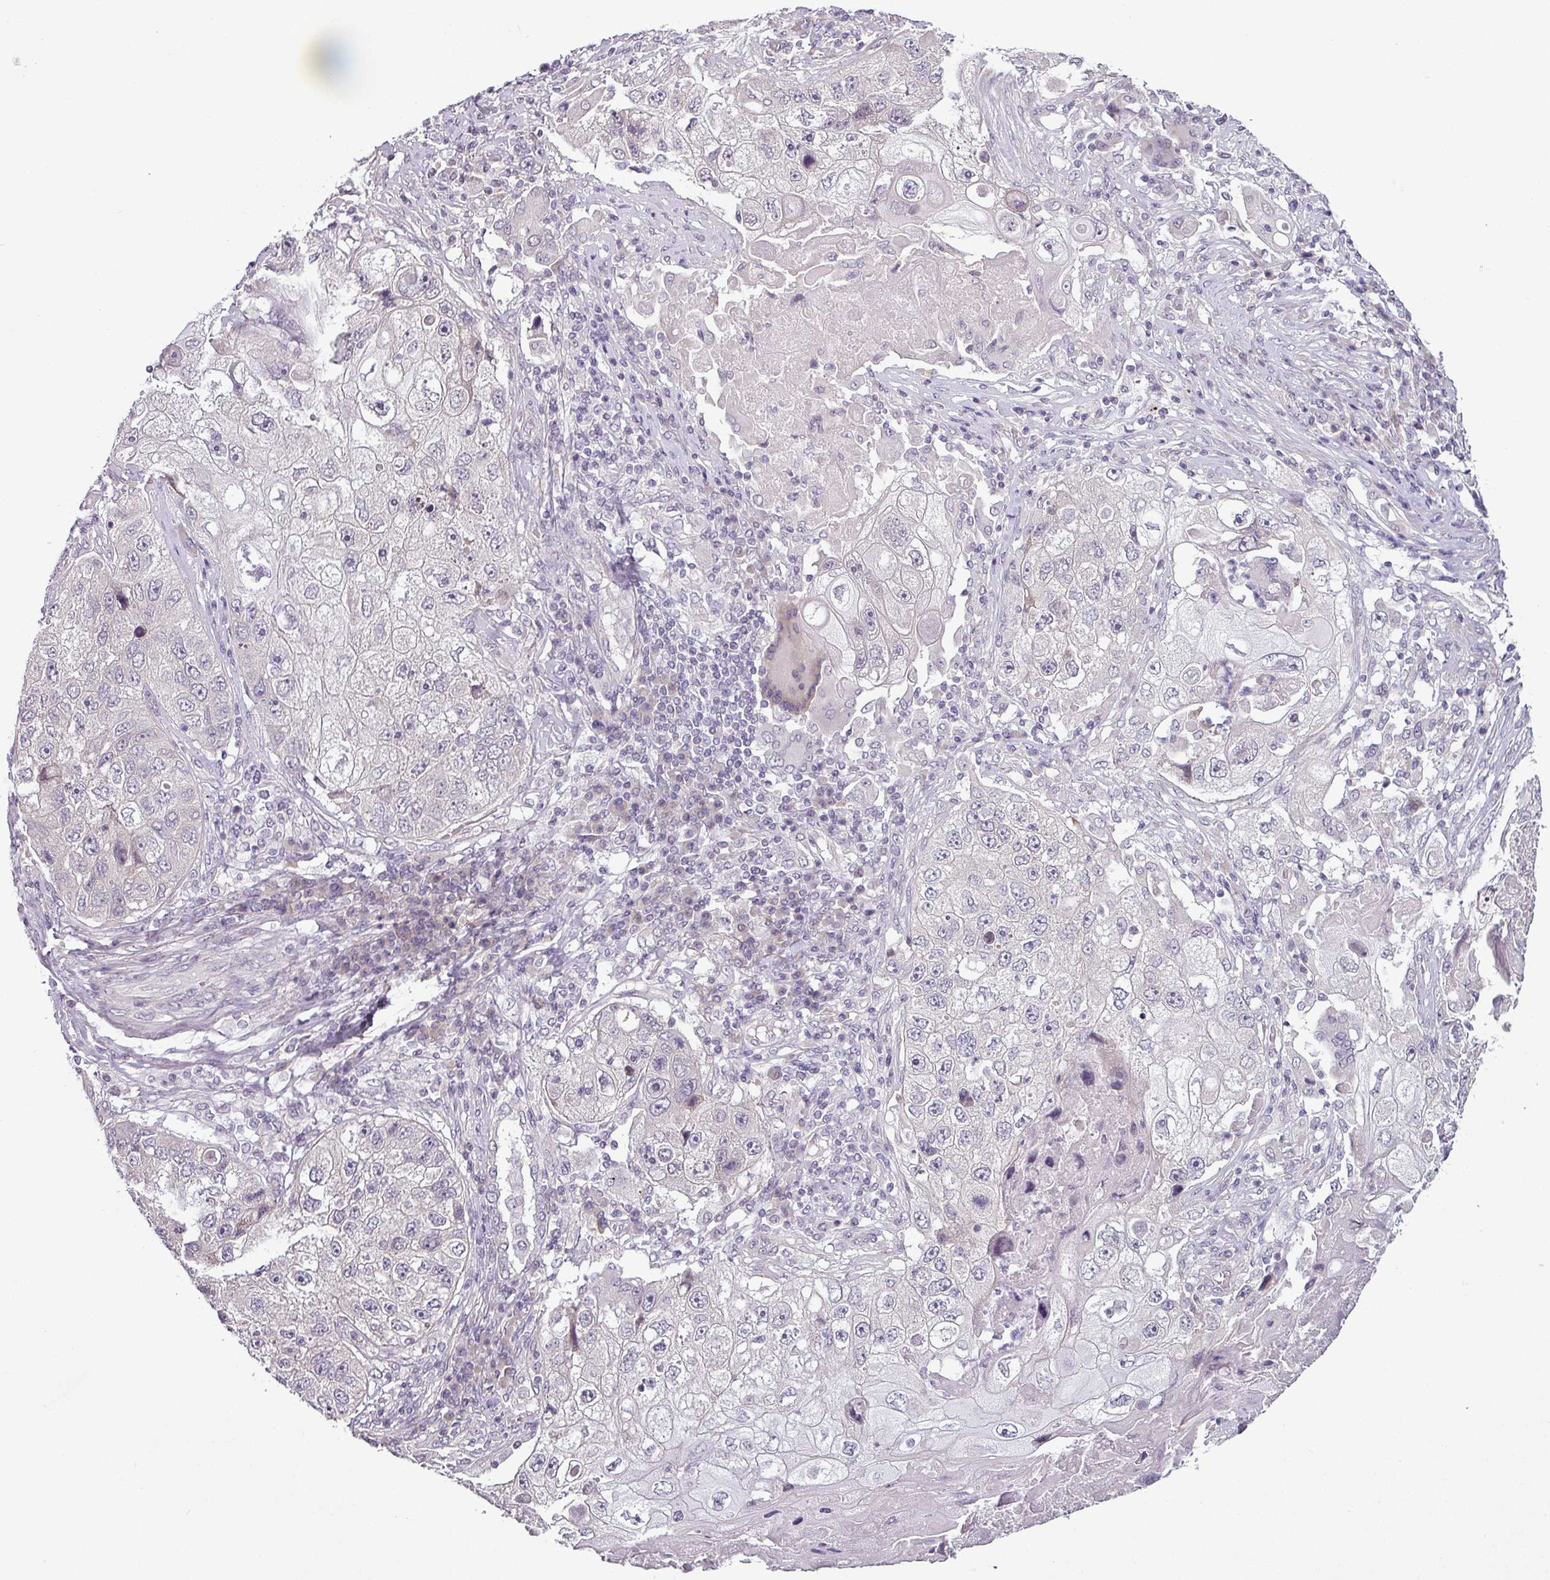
{"staining": {"intensity": "negative", "quantity": "none", "location": "none"}, "tissue": "lung cancer", "cell_type": "Tumor cells", "image_type": "cancer", "snomed": [{"axis": "morphology", "description": "Squamous cell carcinoma, NOS"}, {"axis": "topography", "description": "Lung"}], "caption": "Squamous cell carcinoma (lung) stained for a protein using immunohistochemistry (IHC) exhibits no positivity tumor cells.", "gene": "OR52D1", "patient": {"sex": "male", "age": 61}}